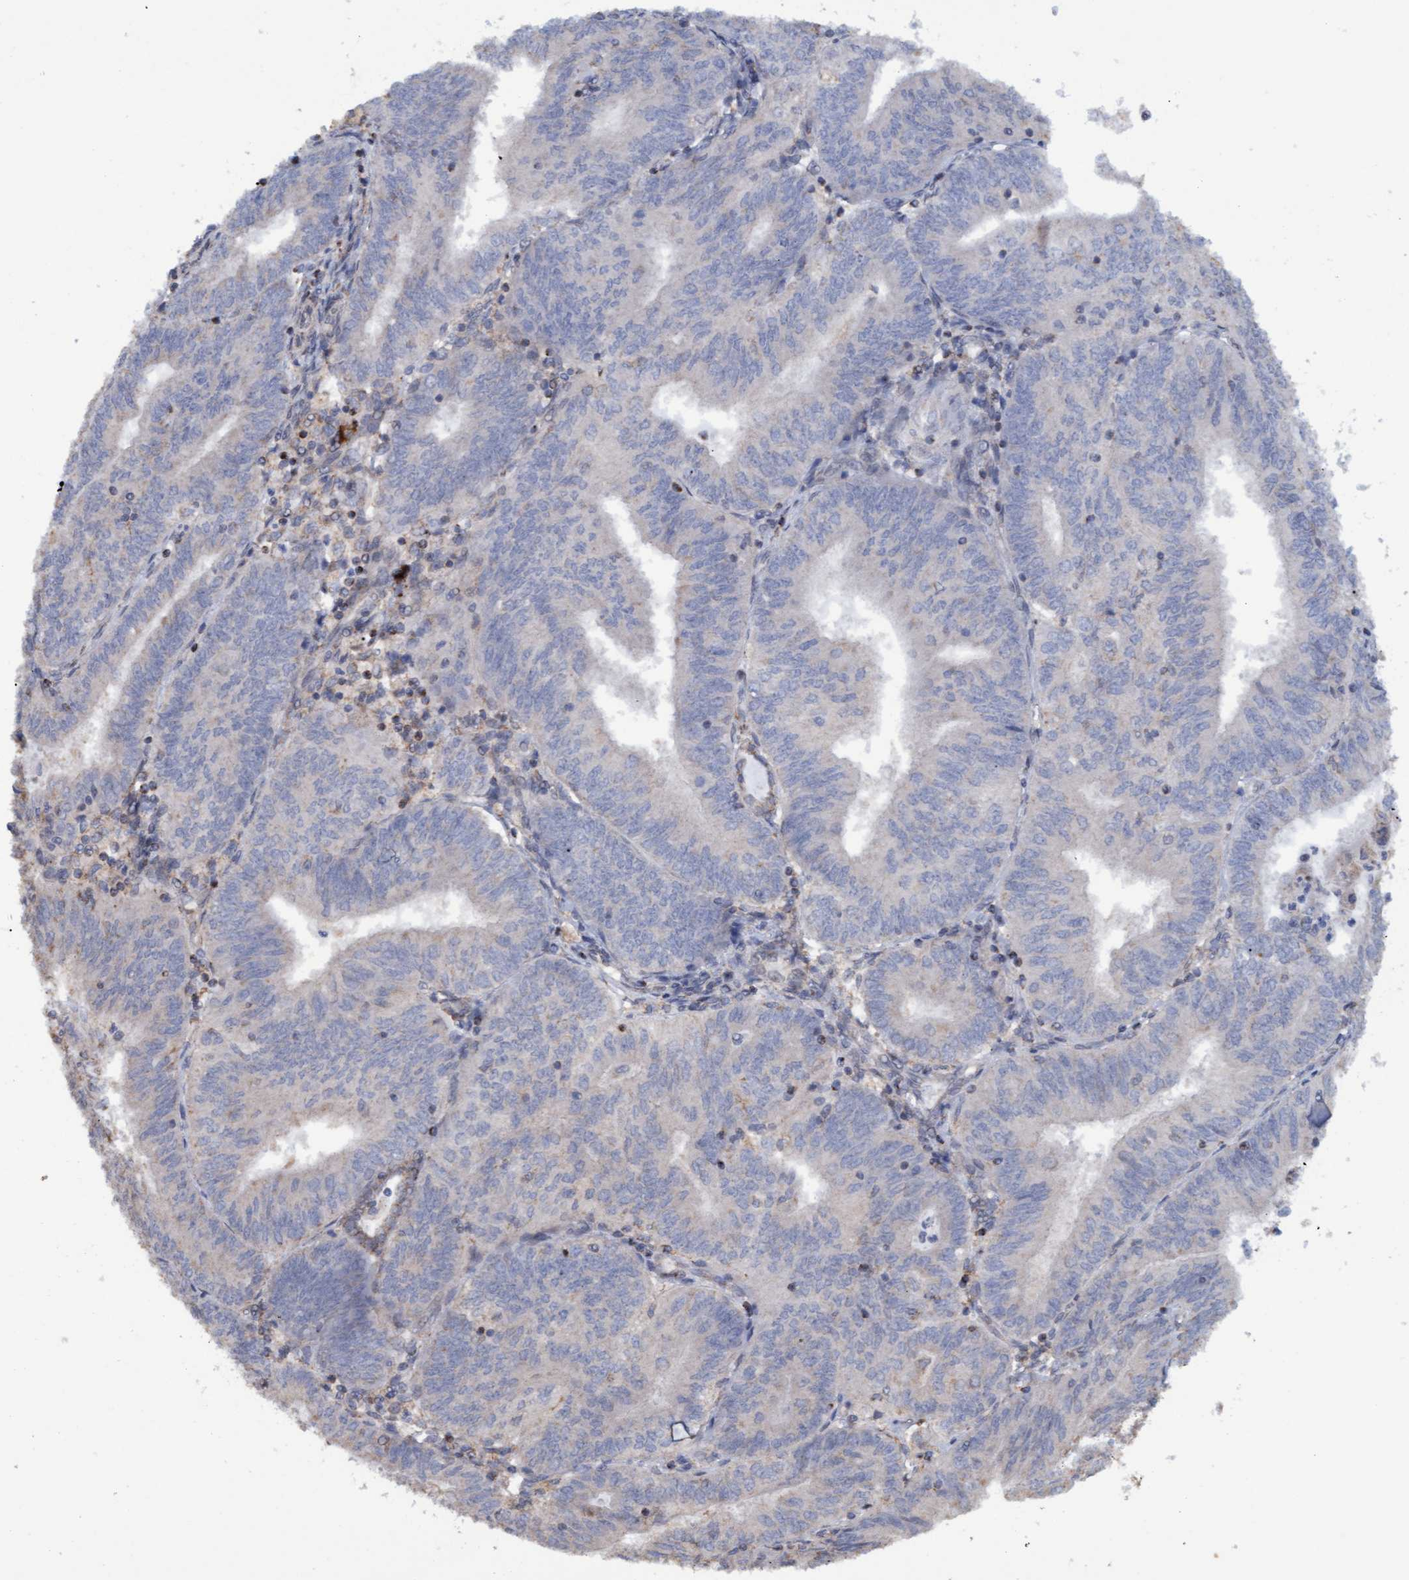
{"staining": {"intensity": "weak", "quantity": "<25%", "location": "cytoplasmic/membranous"}, "tissue": "endometrial cancer", "cell_type": "Tumor cells", "image_type": "cancer", "snomed": [{"axis": "morphology", "description": "Adenocarcinoma, NOS"}, {"axis": "topography", "description": "Endometrium"}], "caption": "Immunohistochemistry (IHC) image of human endometrial cancer (adenocarcinoma) stained for a protein (brown), which displays no expression in tumor cells.", "gene": "MGLL", "patient": {"sex": "female", "age": 58}}